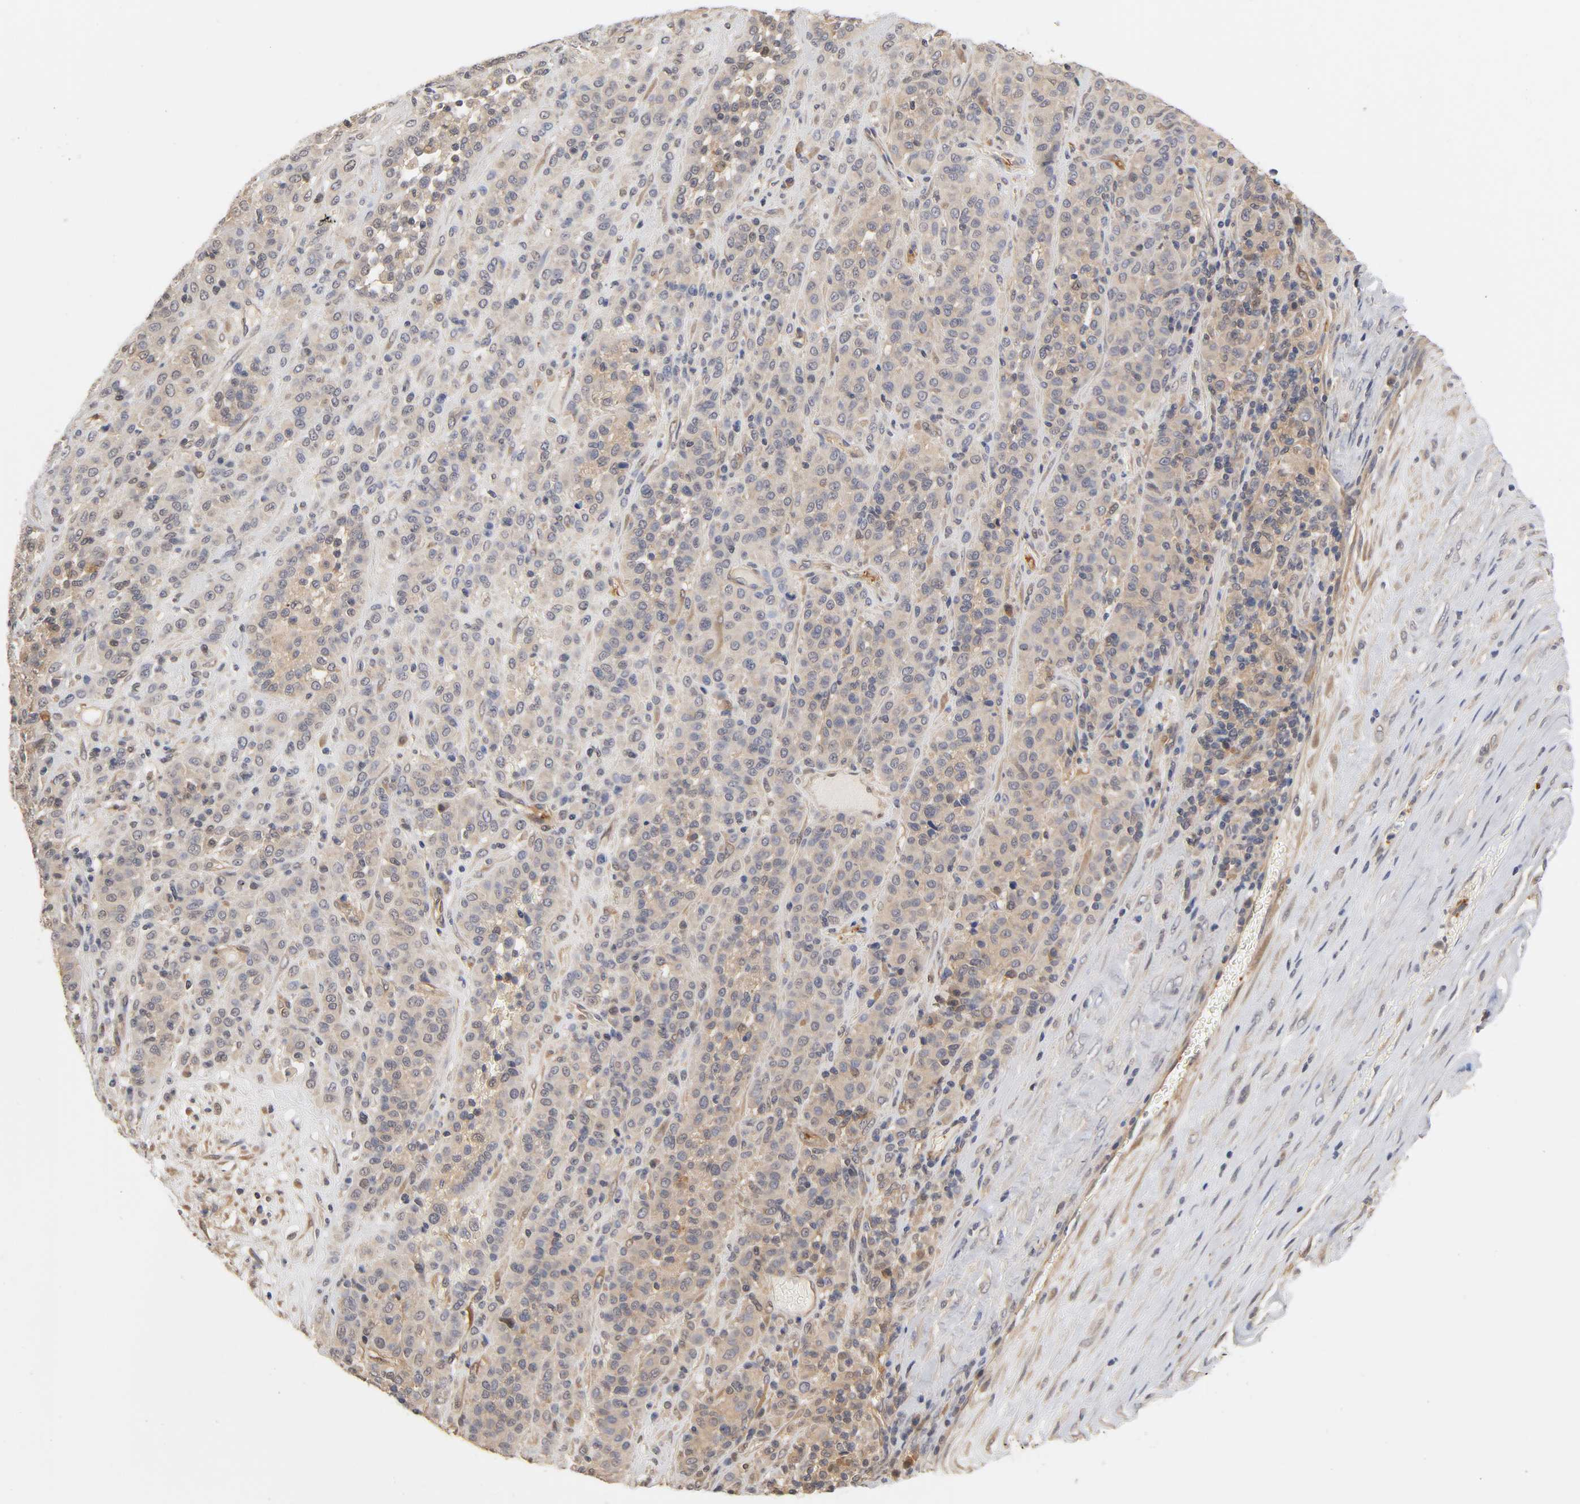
{"staining": {"intensity": "weak", "quantity": "25%-75%", "location": "cytoplasmic/membranous"}, "tissue": "melanoma", "cell_type": "Tumor cells", "image_type": "cancer", "snomed": [{"axis": "morphology", "description": "Malignant melanoma, Metastatic site"}, {"axis": "topography", "description": "Pancreas"}], "caption": "Human melanoma stained with a brown dye displays weak cytoplasmic/membranous positive expression in approximately 25%-75% of tumor cells.", "gene": "PDE5A", "patient": {"sex": "female", "age": 30}}